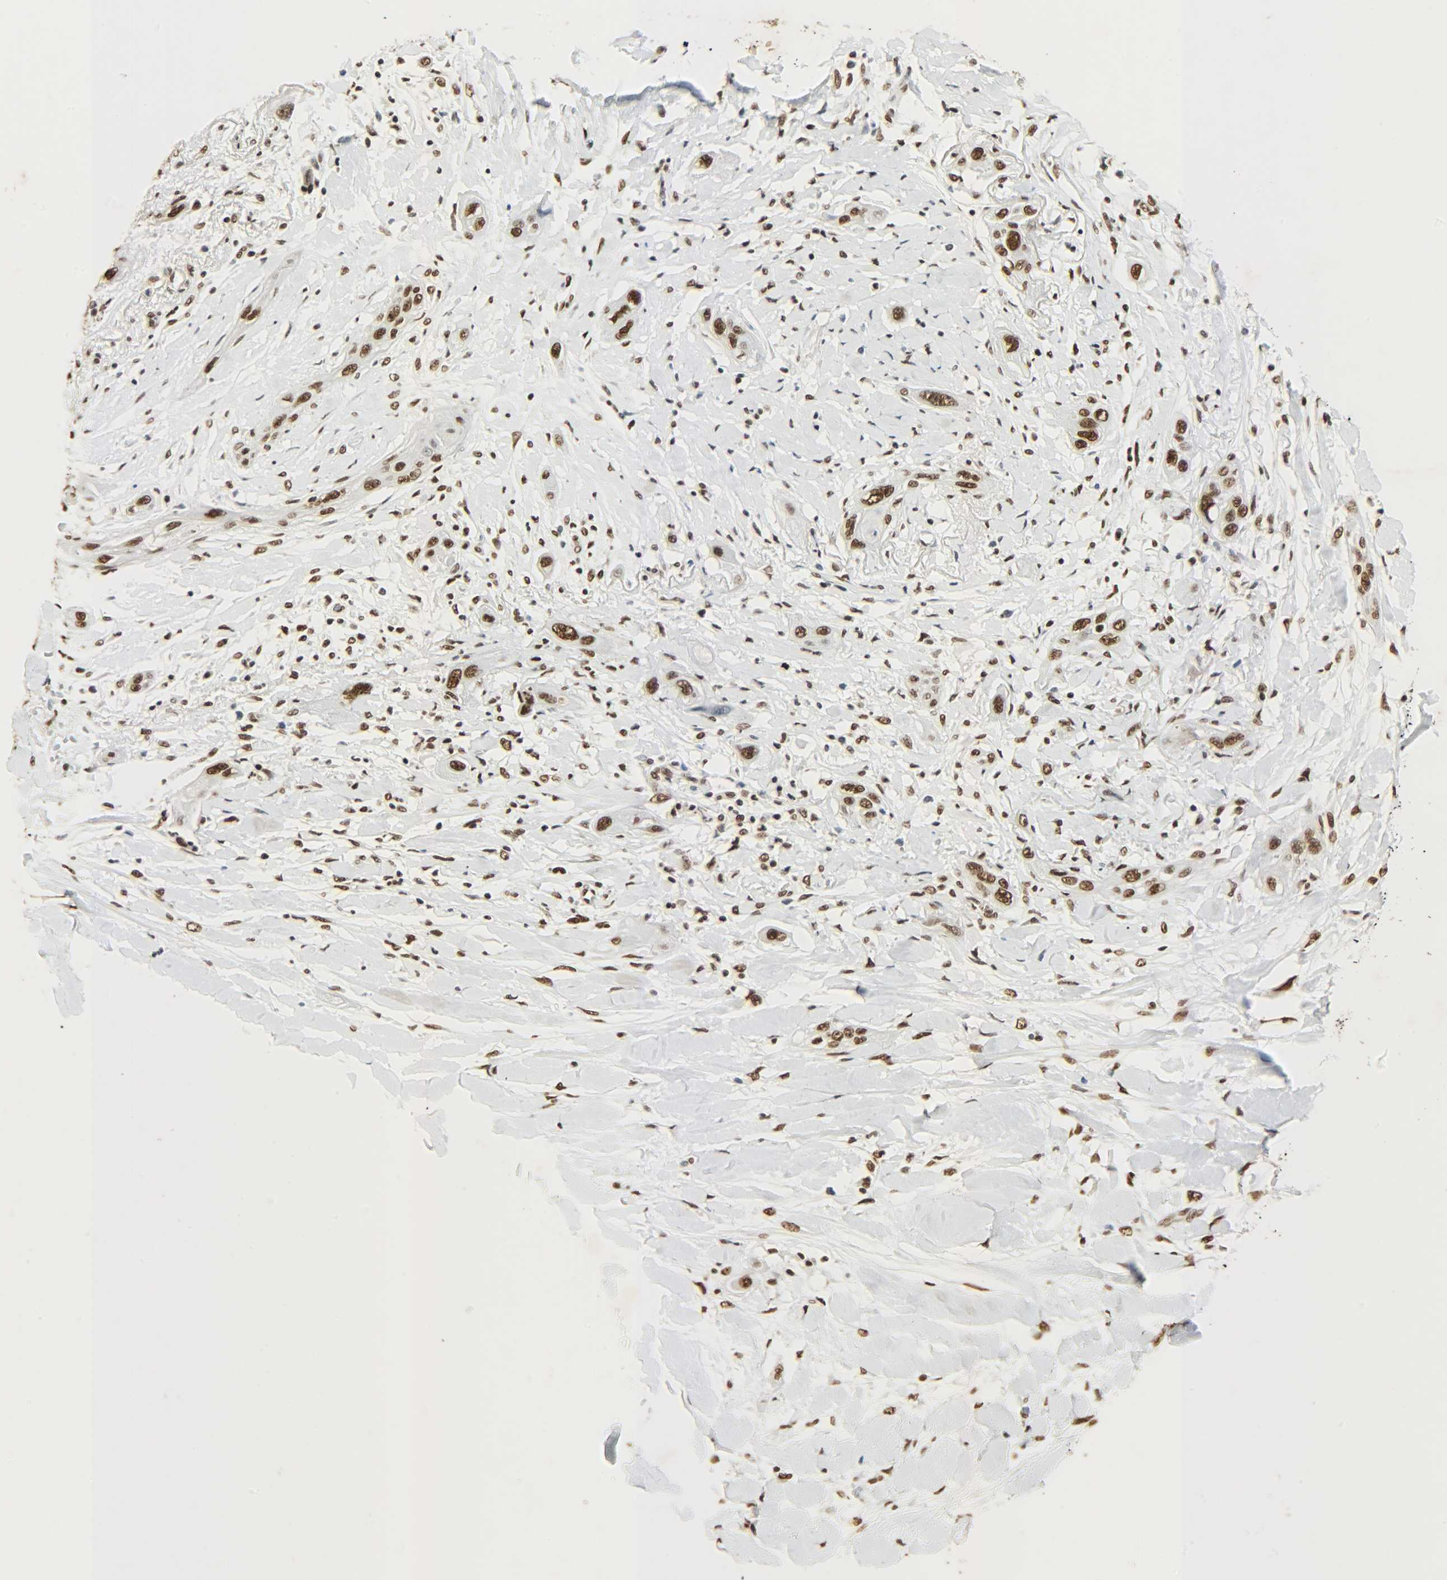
{"staining": {"intensity": "strong", "quantity": ">75%", "location": "nuclear"}, "tissue": "lung cancer", "cell_type": "Tumor cells", "image_type": "cancer", "snomed": [{"axis": "morphology", "description": "Squamous cell carcinoma, NOS"}, {"axis": "topography", "description": "Lung"}], "caption": "Human squamous cell carcinoma (lung) stained for a protein (brown) demonstrates strong nuclear positive expression in about >75% of tumor cells.", "gene": "KHDRBS1", "patient": {"sex": "female", "age": 47}}